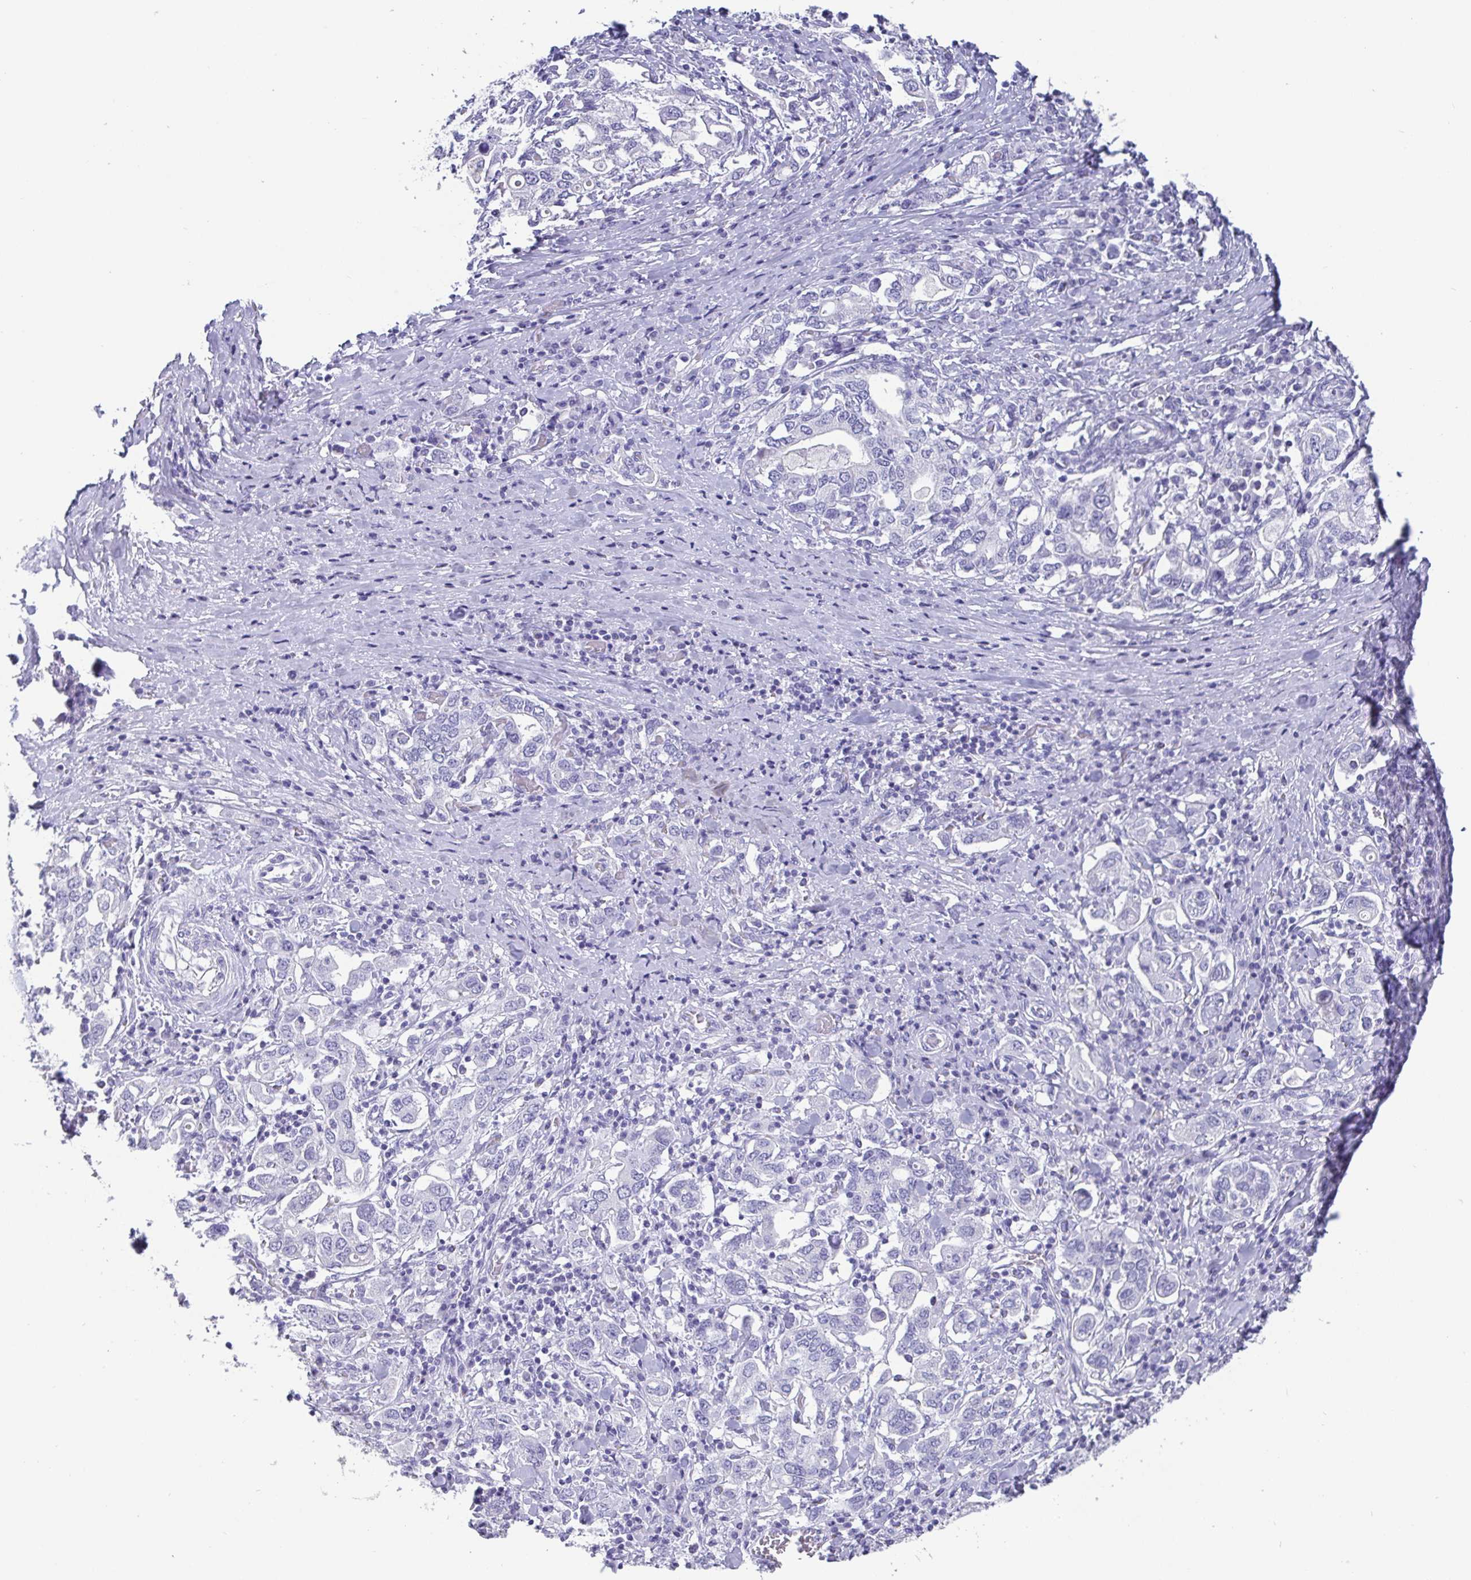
{"staining": {"intensity": "negative", "quantity": "none", "location": "none"}, "tissue": "stomach cancer", "cell_type": "Tumor cells", "image_type": "cancer", "snomed": [{"axis": "morphology", "description": "Adenocarcinoma, NOS"}, {"axis": "topography", "description": "Stomach, upper"}, {"axis": "topography", "description": "Stomach"}], "caption": "Immunohistochemical staining of stomach cancer (adenocarcinoma) exhibits no significant staining in tumor cells.", "gene": "SCGN", "patient": {"sex": "male", "age": 62}}